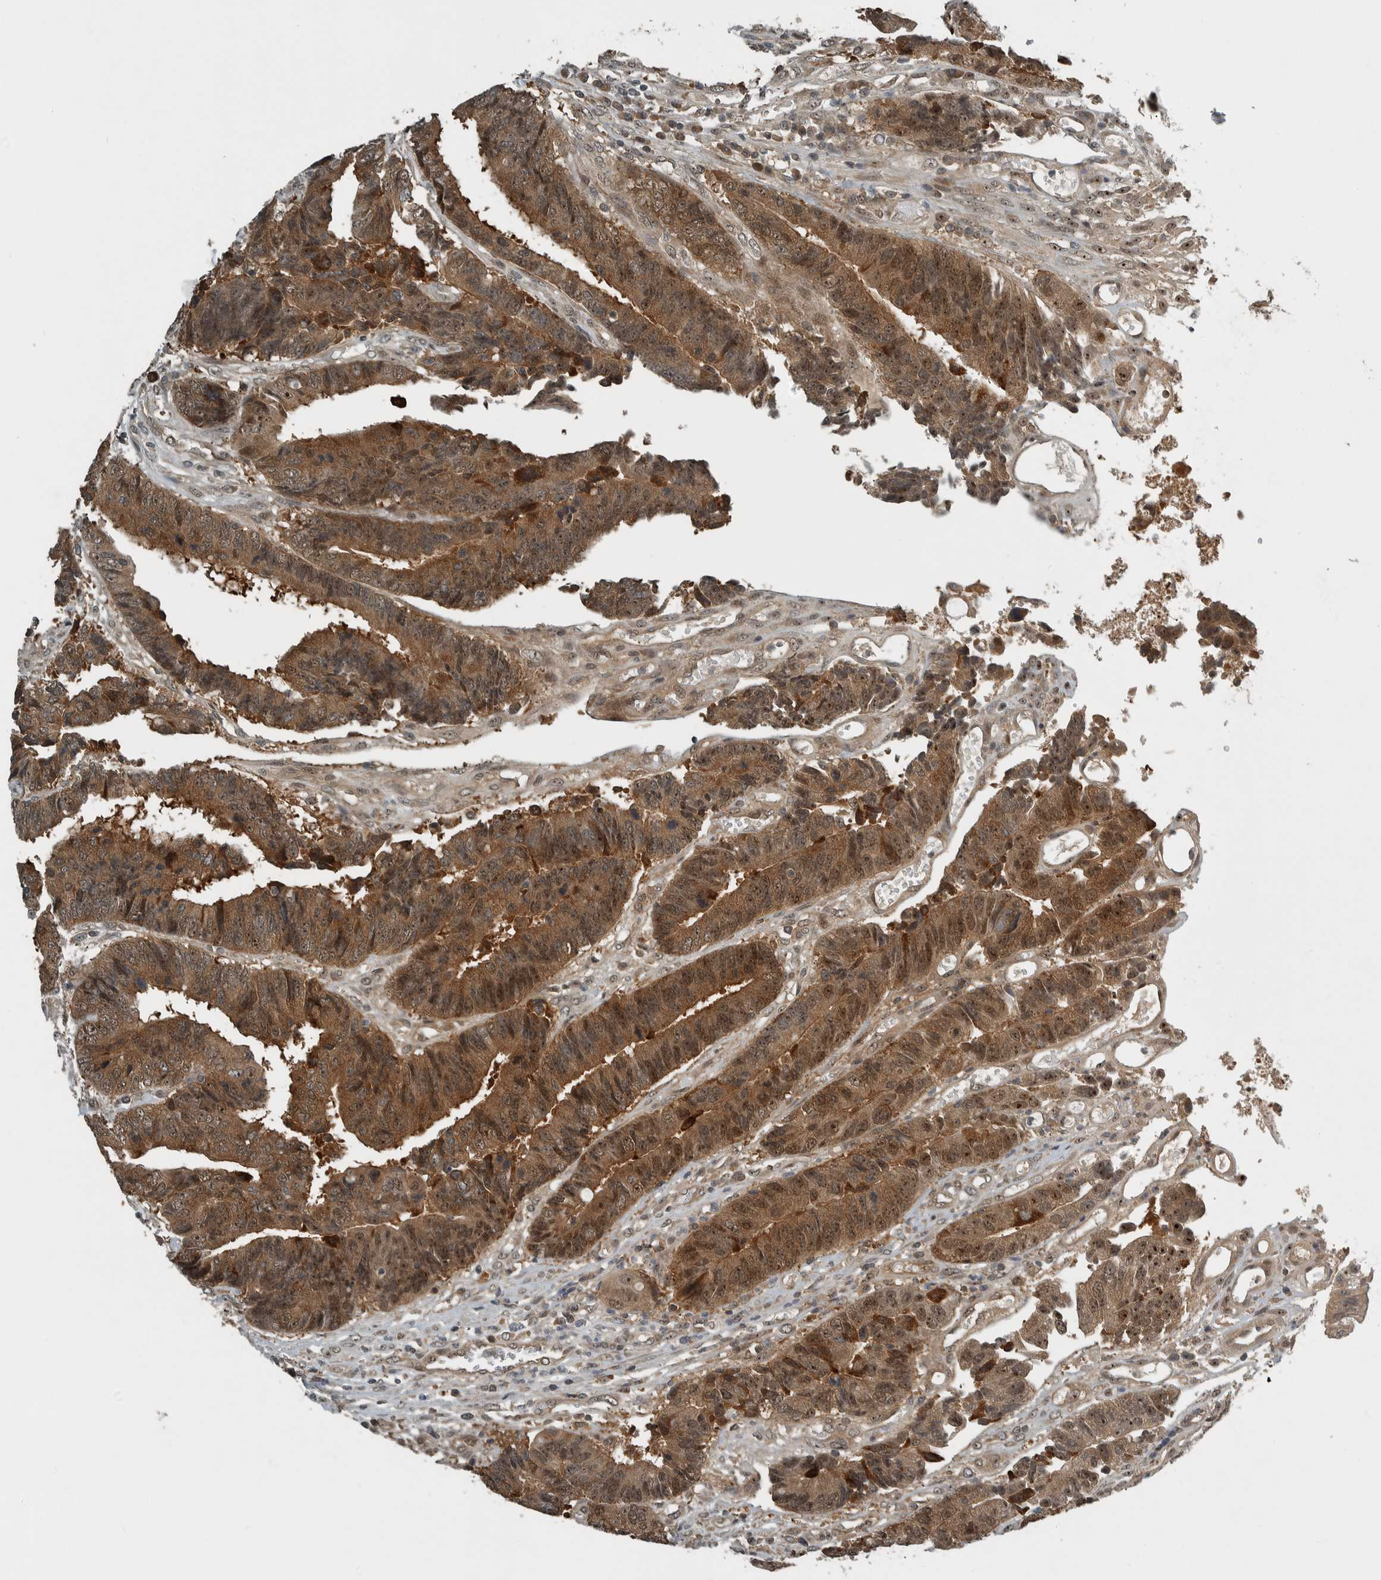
{"staining": {"intensity": "strong", "quantity": ">75%", "location": "cytoplasmic/membranous,nuclear"}, "tissue": "colorectal cancer", "cell_type": "Tumor cells", "image_type": "cancer", "snomed": [{"axis": "morphology", "description": "Adenocarcinoma, NOS"}, {"axis": "topography", "description": "Rectum"}], "caption": "Tumor cells show strong cytoplasmic/membranous and nuclear staining in about >75% of cells in colorectal cancer.", "gene": "XPO5", "patient": {"sex": "male", "age": 84}}